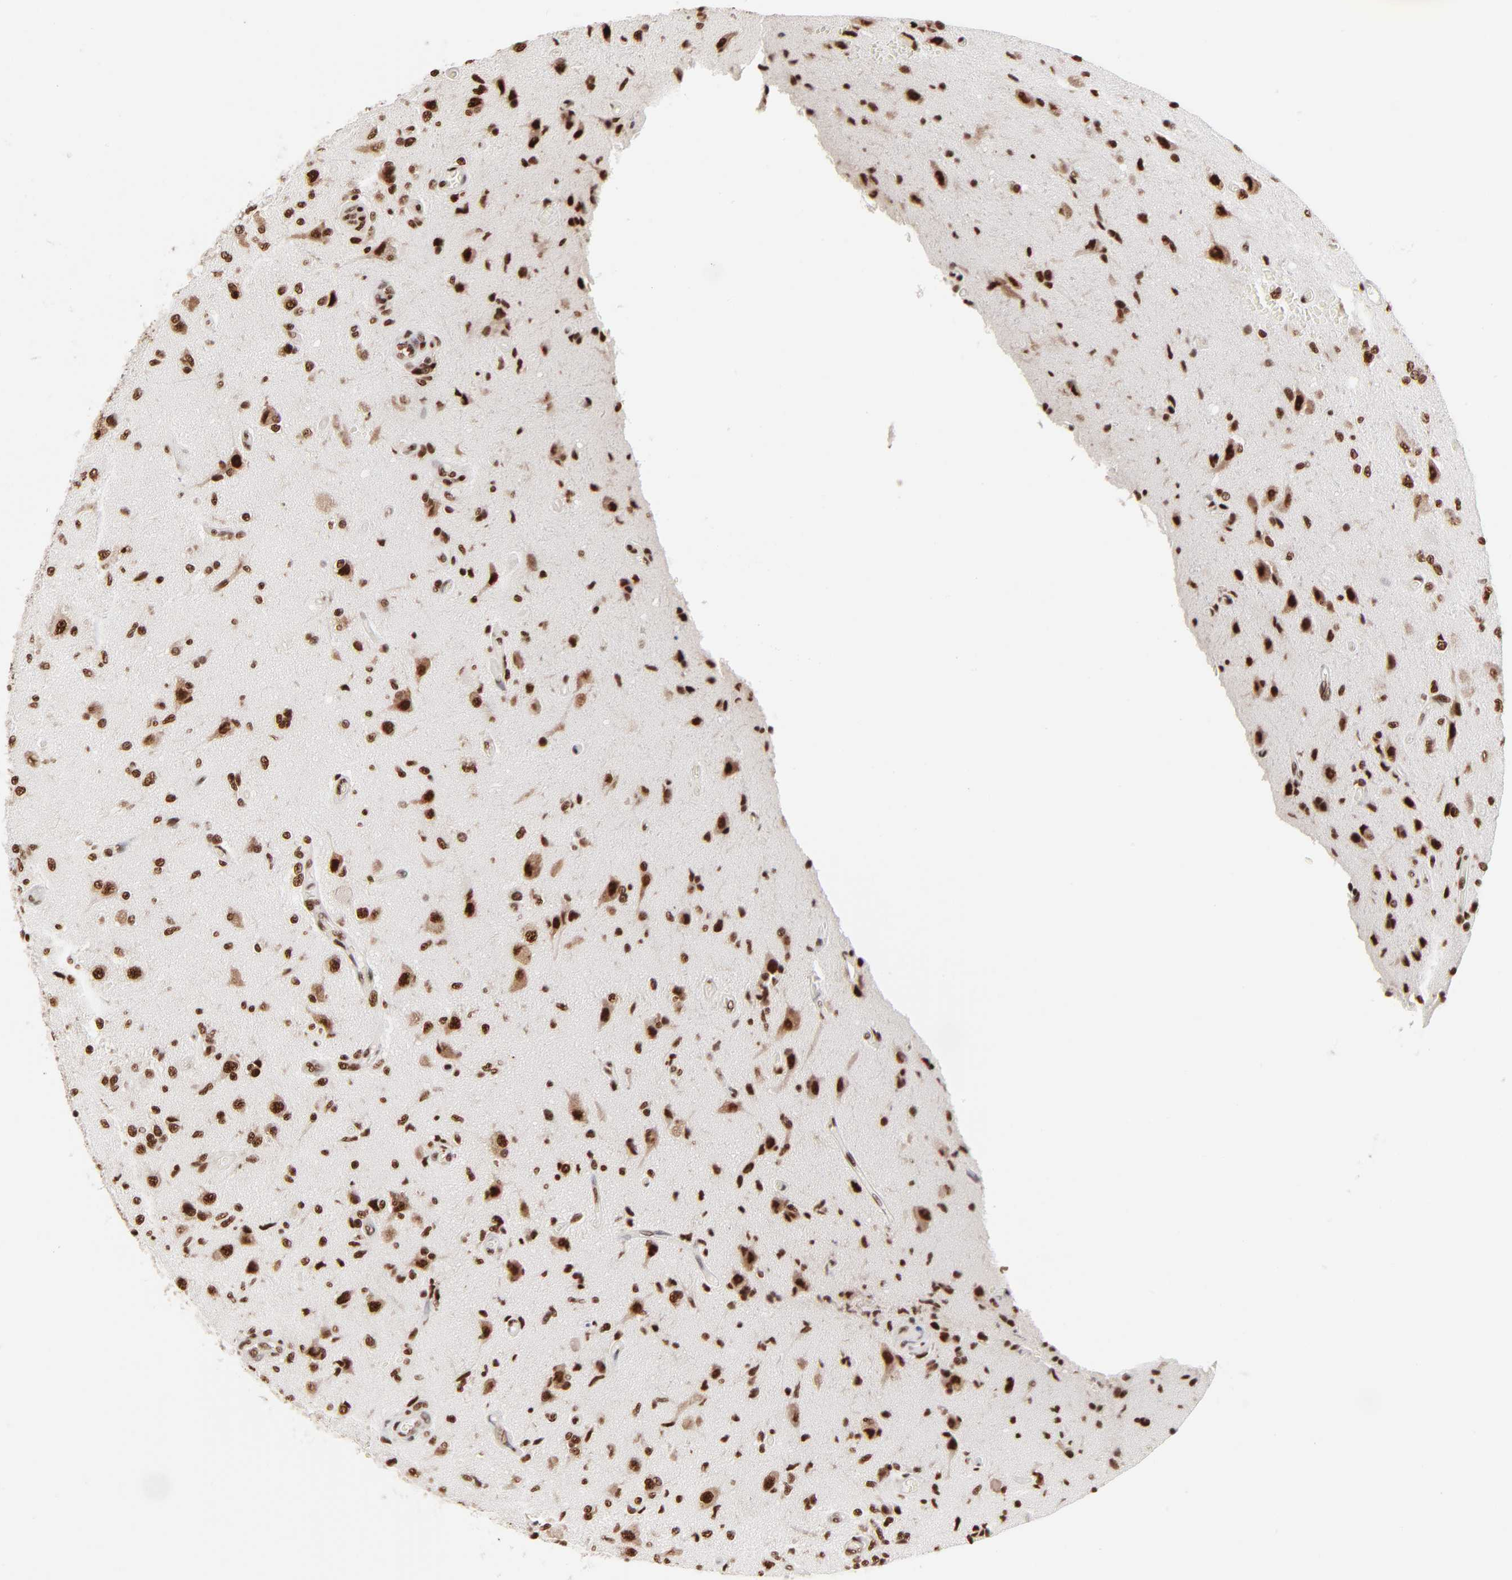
{"staining": {"intensity": "strong", "quantity": ">75%", "location": "nuclear"}, "tissue": "glioma", "cell_type": "Tumor cells", "image_type": "cancer", "snomed": [{"axis": "morphology", "description": "Normal tissue, NOS"}, {"axis": "morphology", "description": "Glioma, malignant, High grade"}, {"axis": "topography", "description": "Cerebral cortex"}], "caption": "High-grade glioma (malignant) was stained to show a protein in brown. There is high levels of strong nuclear expression in approximately >75% of tumor cells.", "gene": "TARDBP", "patient": {"sex": "male", "age": 77}}